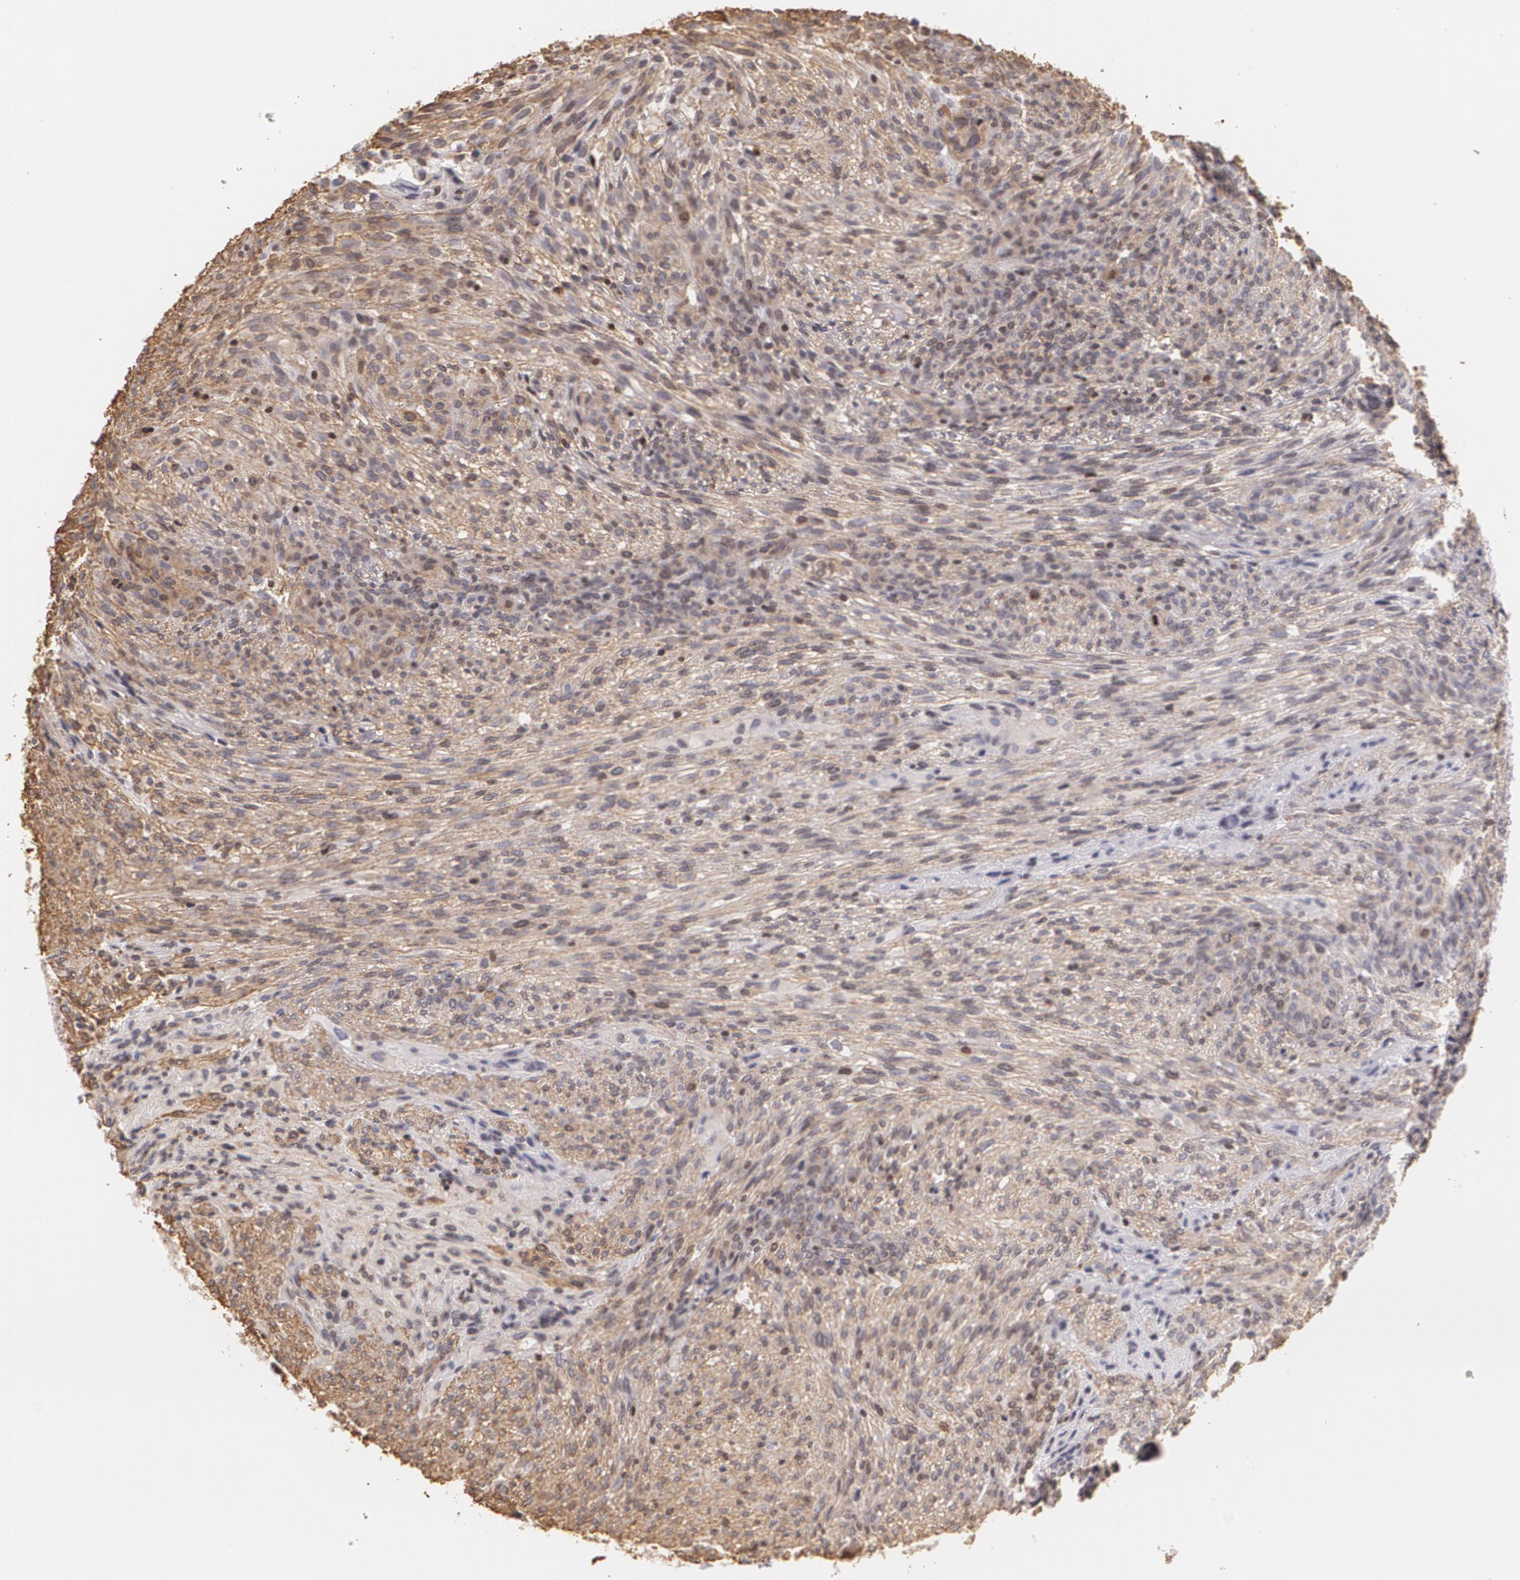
{"staining": {"intensity": "moderate", "quantity": ">75%", "location": "cytoplasmic/membranous"}, "tissue": "glioma", "cell_type": "Tumor cells", "image_type": "cancer", "snomed": [{"axis": "morphology", "description": "Glioma, malignant, High grade"}, {"axis": "topography", "description": "Cerebral cortex"}], "caption": "Protein analysis of glioma tissue shows moderate cytoplasmic/membranous positivity in approximately >75% of tumor cells.", "gene": "VAMP1", "patient": {"sex": "female", "age": 55}}